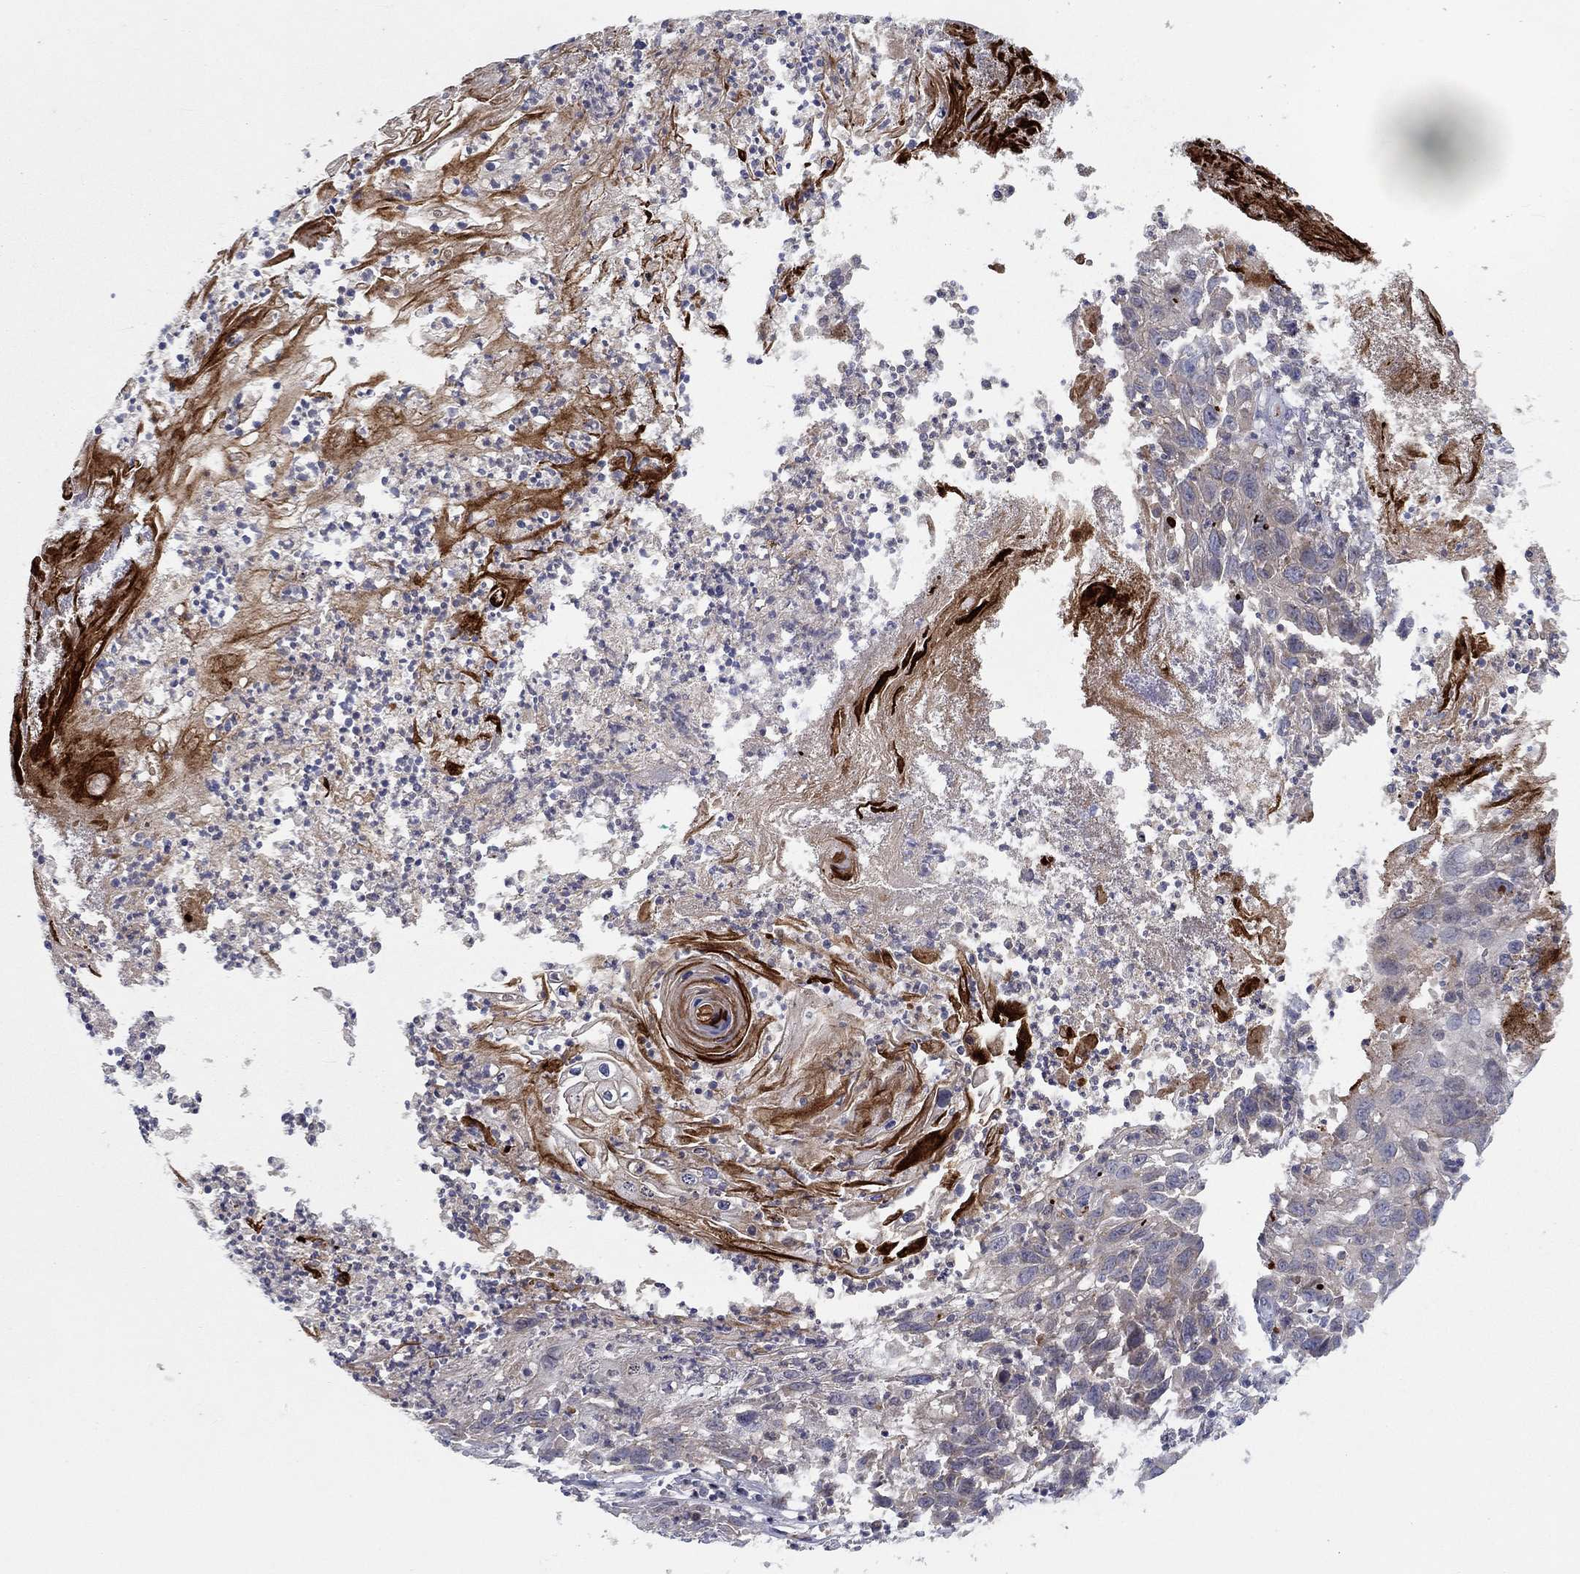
{"staining": {"intensity": "negative", "quantity": "none", "location": "none"}, "tissue": "skin cancer", "cell_type": "Tumor cells", "image_type": "cancer", "snomed": [{"axis": "morphology", "description": "Squamous cell carcinoma, NOS"}, {"axis": "topography", "description": "Skin"}], "caption": "Immunohistochemical staining of human skin cancer (squamous cell carcinoma) displays no significant staining in tumor cells.", "gene": "CETN3", "patient": {"sex": "male", "age": 92}}